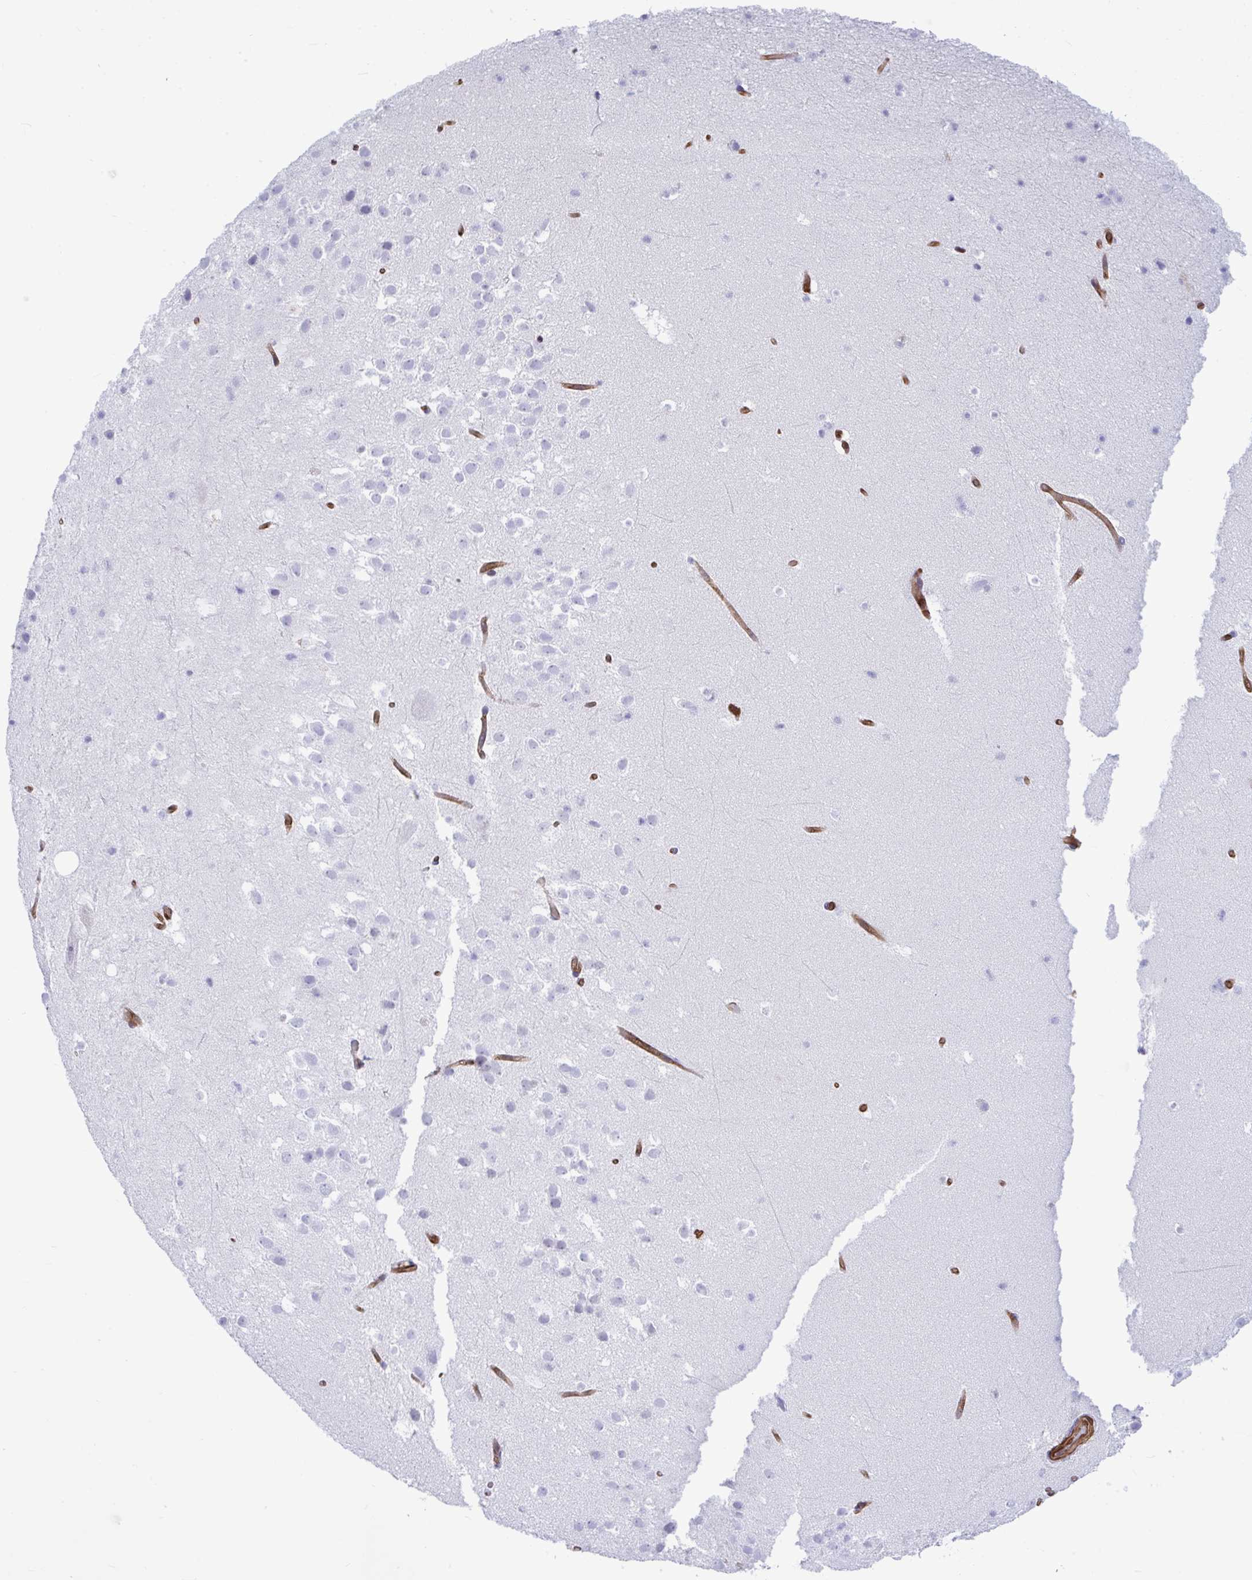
{"staining": {"intensity": "negative", "quantity": "none", "location": "none"}, "tissue": "hippocampus", "cell_type": "Glial cells", "image_type": "normal", "snomed": [{"axis": "morphology", "description": "Normal tissue, NOS"}, {"axis": "topography", "description": "Hippocampus"}], "caption": "This is an IHC photomicrograph of unremarkable hippocampus. There is no positivity in glial cells.", "gene": "LIMS2", "patient": {"sex": "male", "age": 26}}